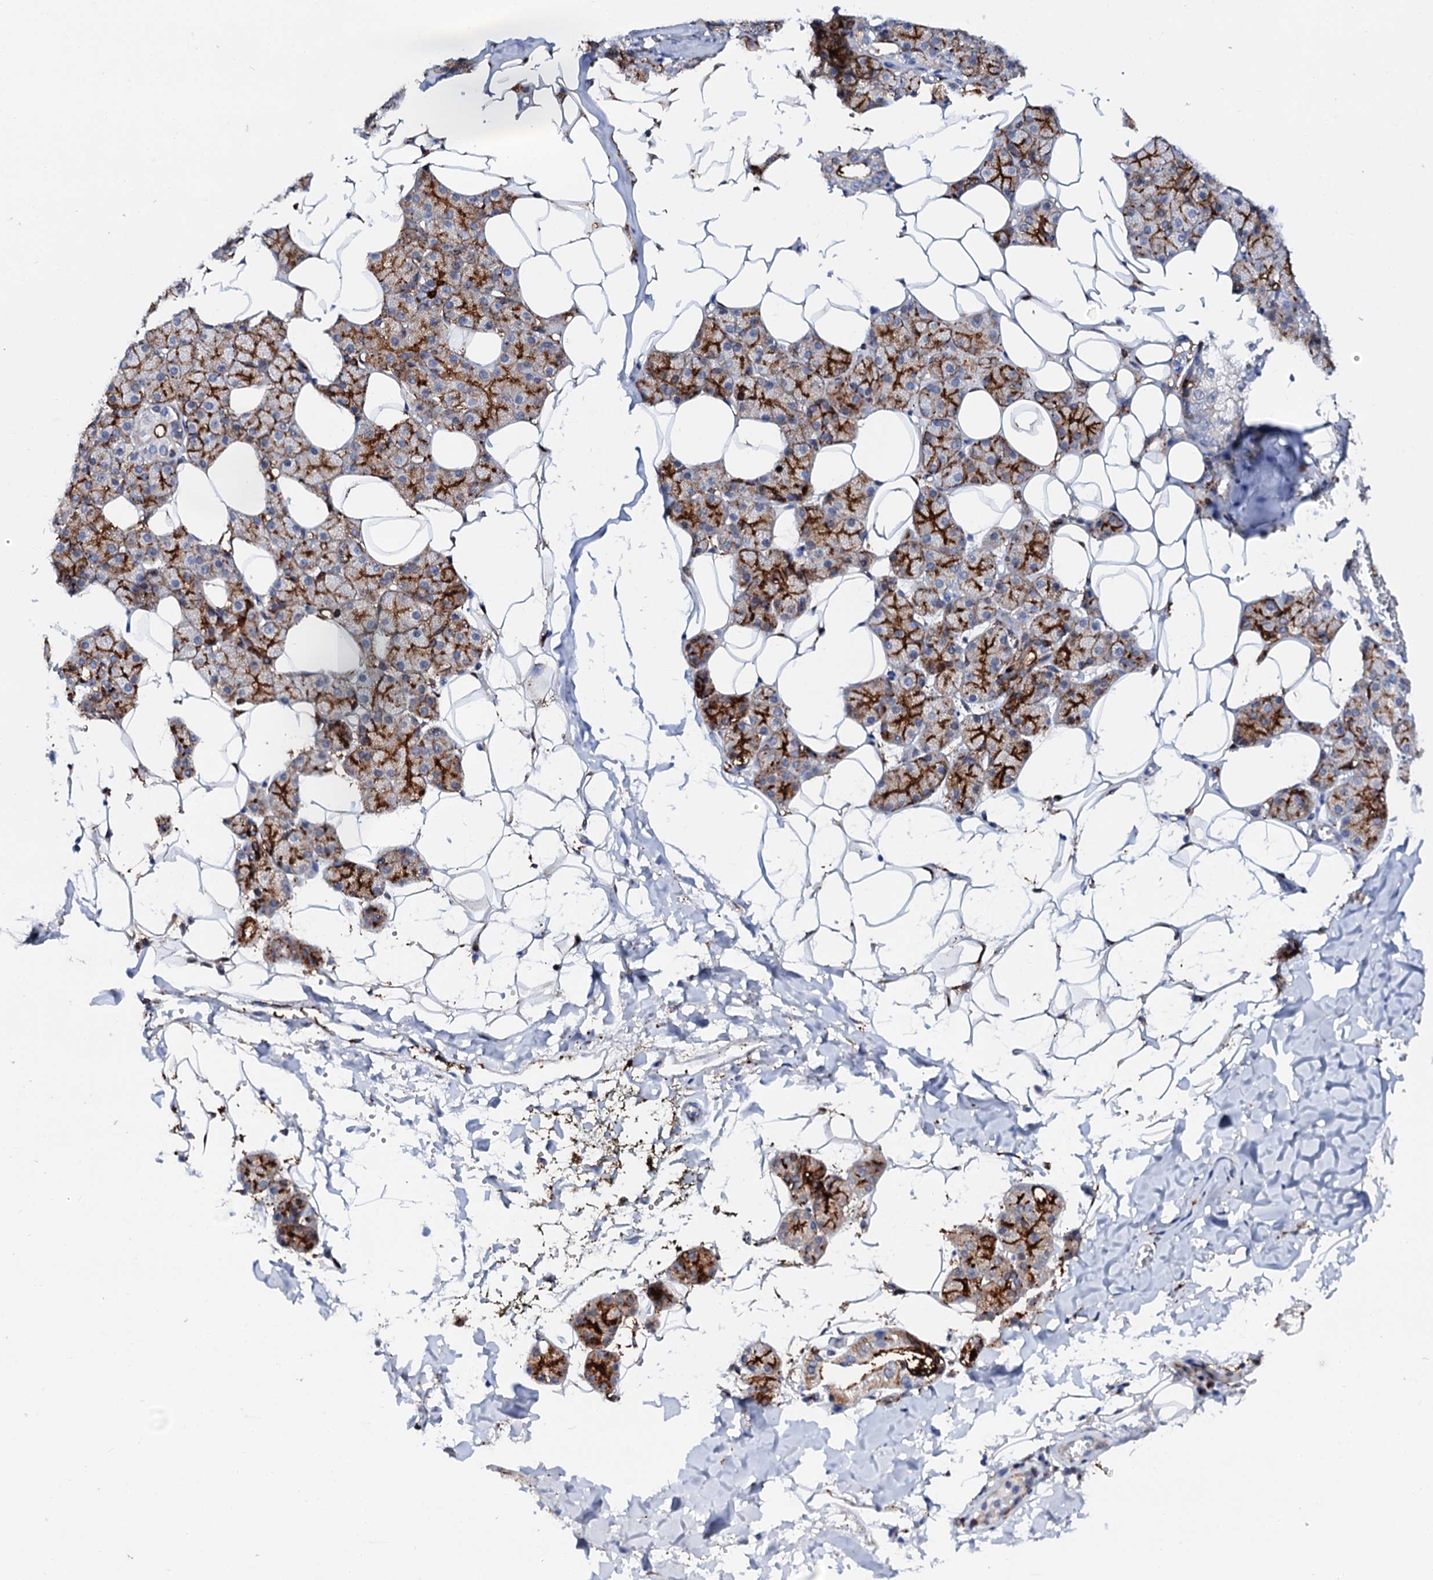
{"staining": {"intensity": "strong", "quantity": ">75%", "location": "cytoplasmic/membranous"}, "tissue": "salivary gland", "cell_type": "Glandular cells", "image_type": "normal", "snomed": [{"axis": "morphology", "description": "Normal tissue, NOS"}, {"axis": "topography", "description": "Salivary gland"}], "caption": "Strong cytoplasmic/membranous expression for a protein is seen in approximately >75% of glandular cells of normal salivary gland using IHC.", "gene": "MED13L", "patient": {"sex": "female", "age": 33}}